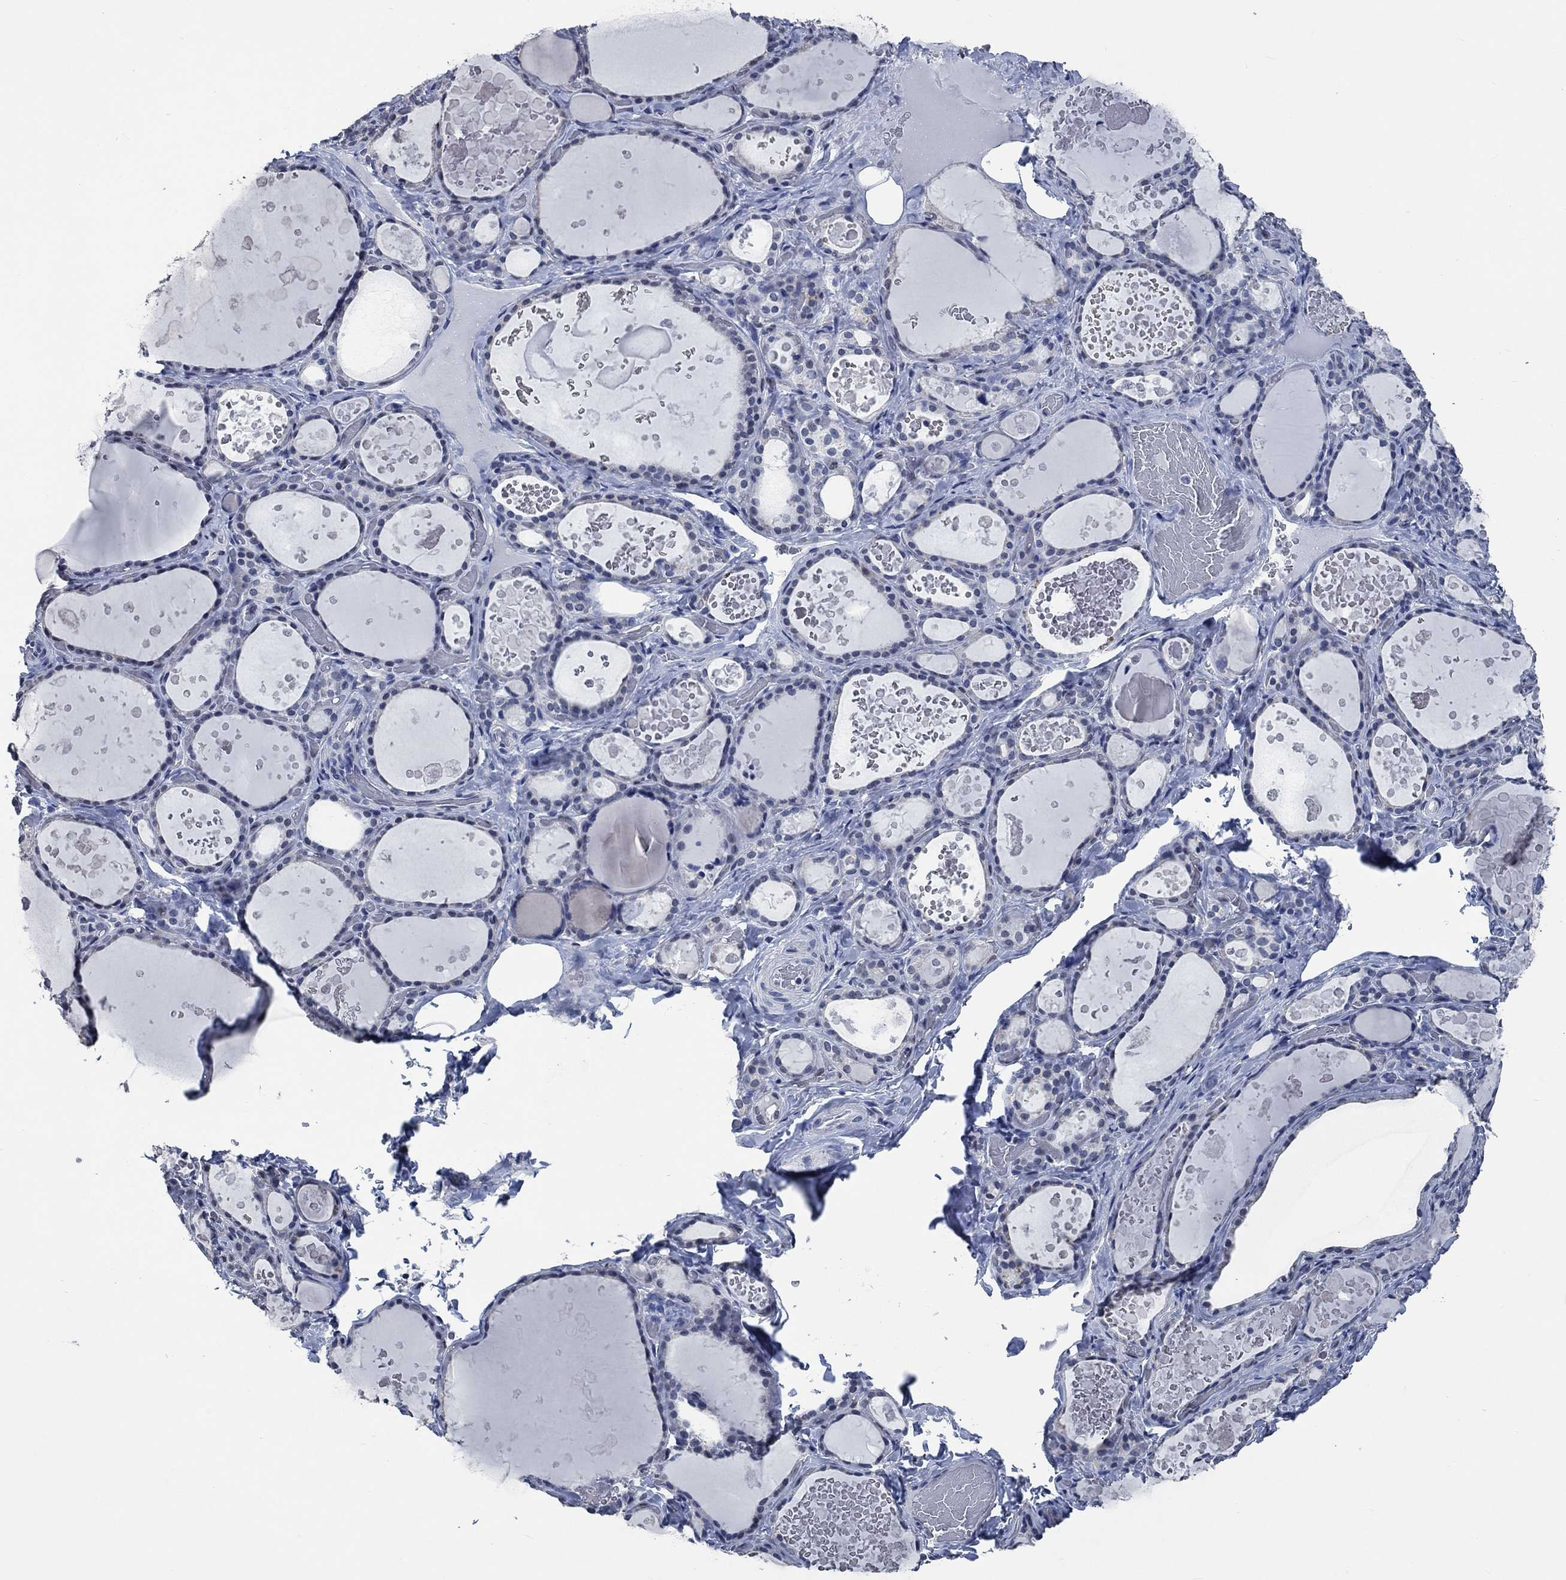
{"staining": {"intensity": "negative", "quantity": "none", "location": "none"}, "tissue": "thyroid gland", "cell_type": "Glandular cells", "image_type": "normal", "snomed": [{"axis": "morphology", "description": "Normal tissue, NOS"}, {"axis": "topography", "description": "Thyroid gland"}], "caption": "Glandular cells are negative for brown protein staining in normal thyroid gland. (DAB (3,3'-diaminobenzidine) immunohistochemistry (IHC) visualized using brightfield microscopy, high magnification).", "gene": "OBSCN", "patient": {"sex": "female", "age": 56}}